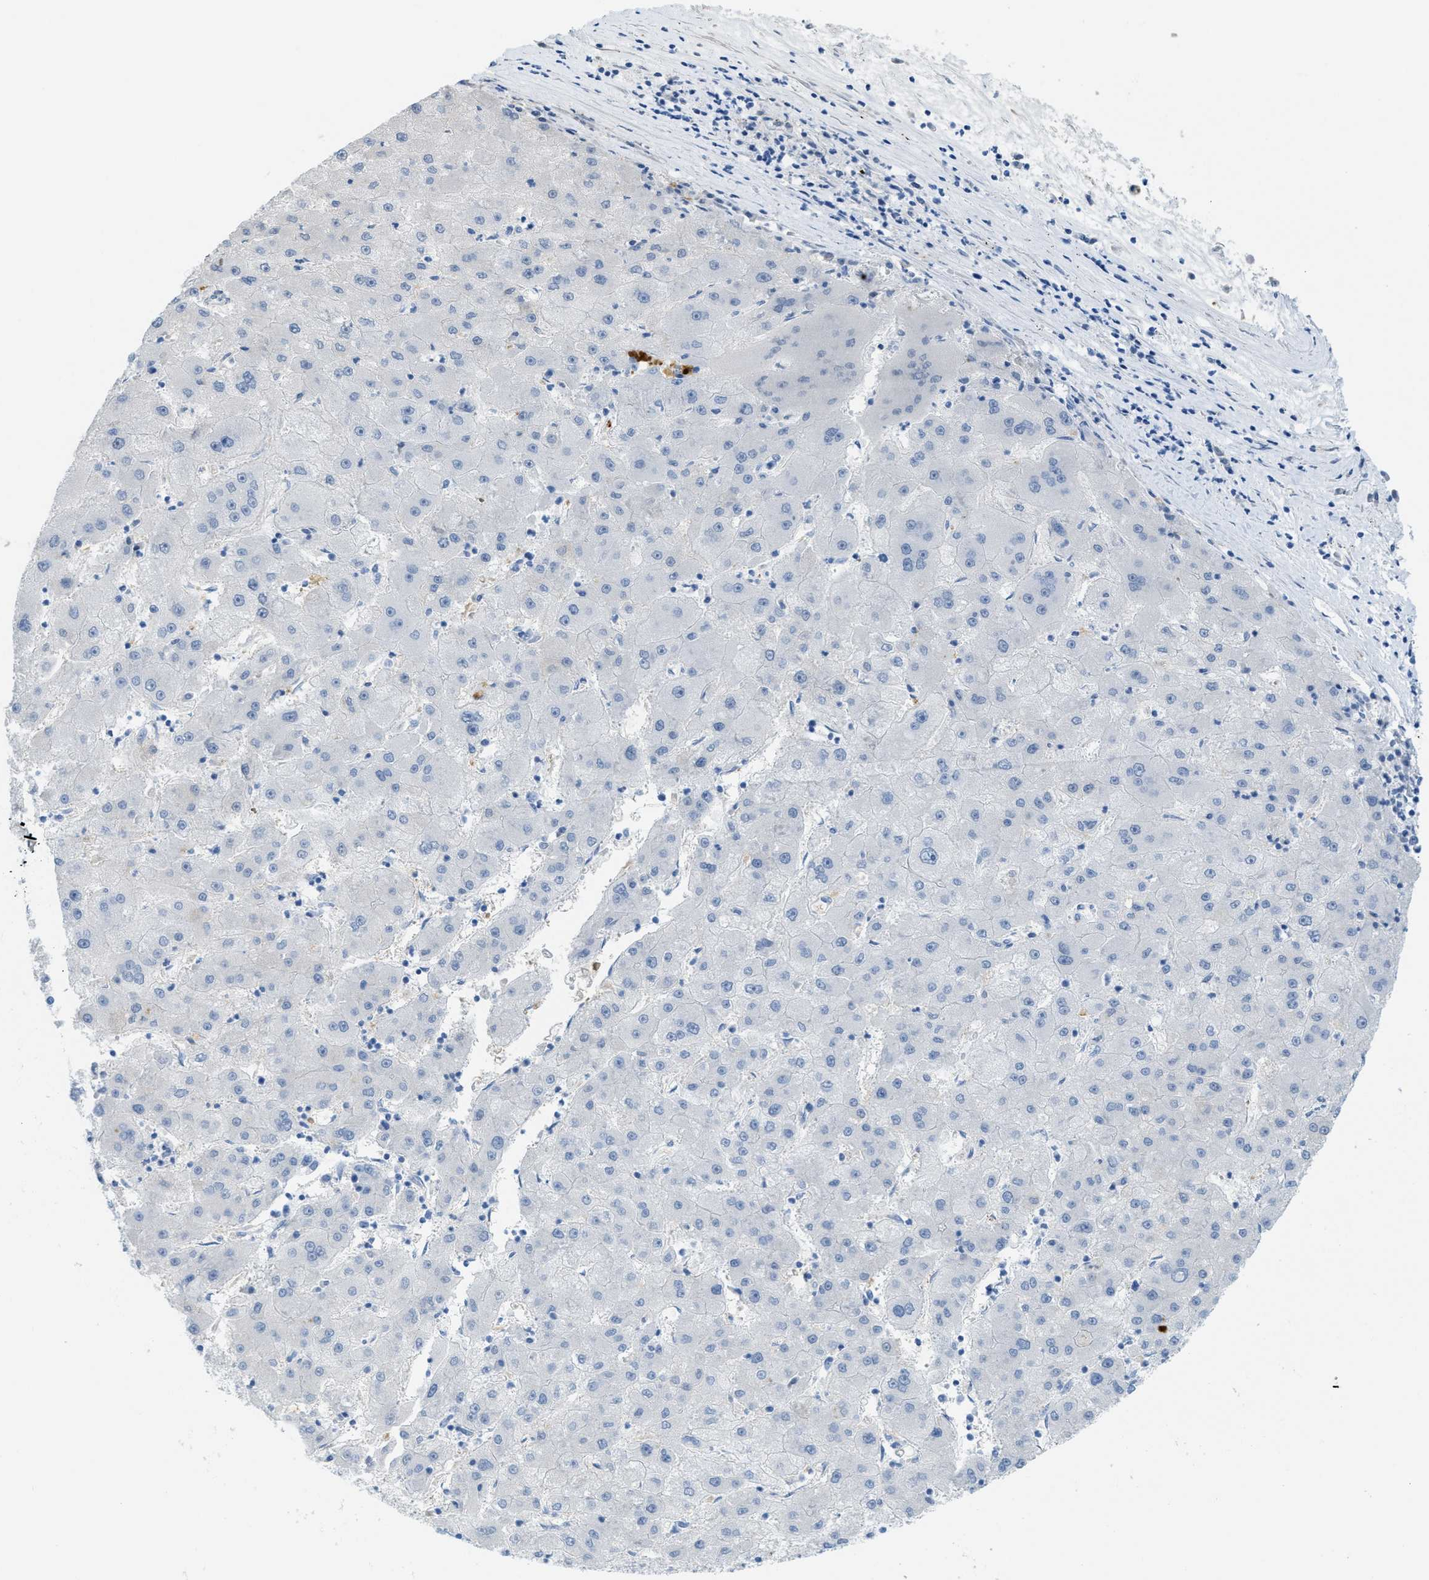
{"staining": {"intensity": "negative", "quantity": "none", "location": "none"}, "tissue": "liver cancer", "cell_type": "Tumor cells", "image_type": "cancer", "snomed": [{"axis": "morphology", "description": "Carcinoma, Hepatocellular, NOS"}, {"axis": "topography", "description": "Liver"}], "caption": "IHC micrograph of neoplastic tissue: human liver cancer (hepatocellular carcinoma) stained with DAB demonstrates no significant protein positivity in tumor cells. The staining was performed using DAB (3,3'-diaminobenzidine) to visualize the protein expression in brown, while the nuclei were stained in blue with hematoxylin (Magnification: 20x).", "gene": "WDR4", "patient": {"sex": "male", "age": 72}}